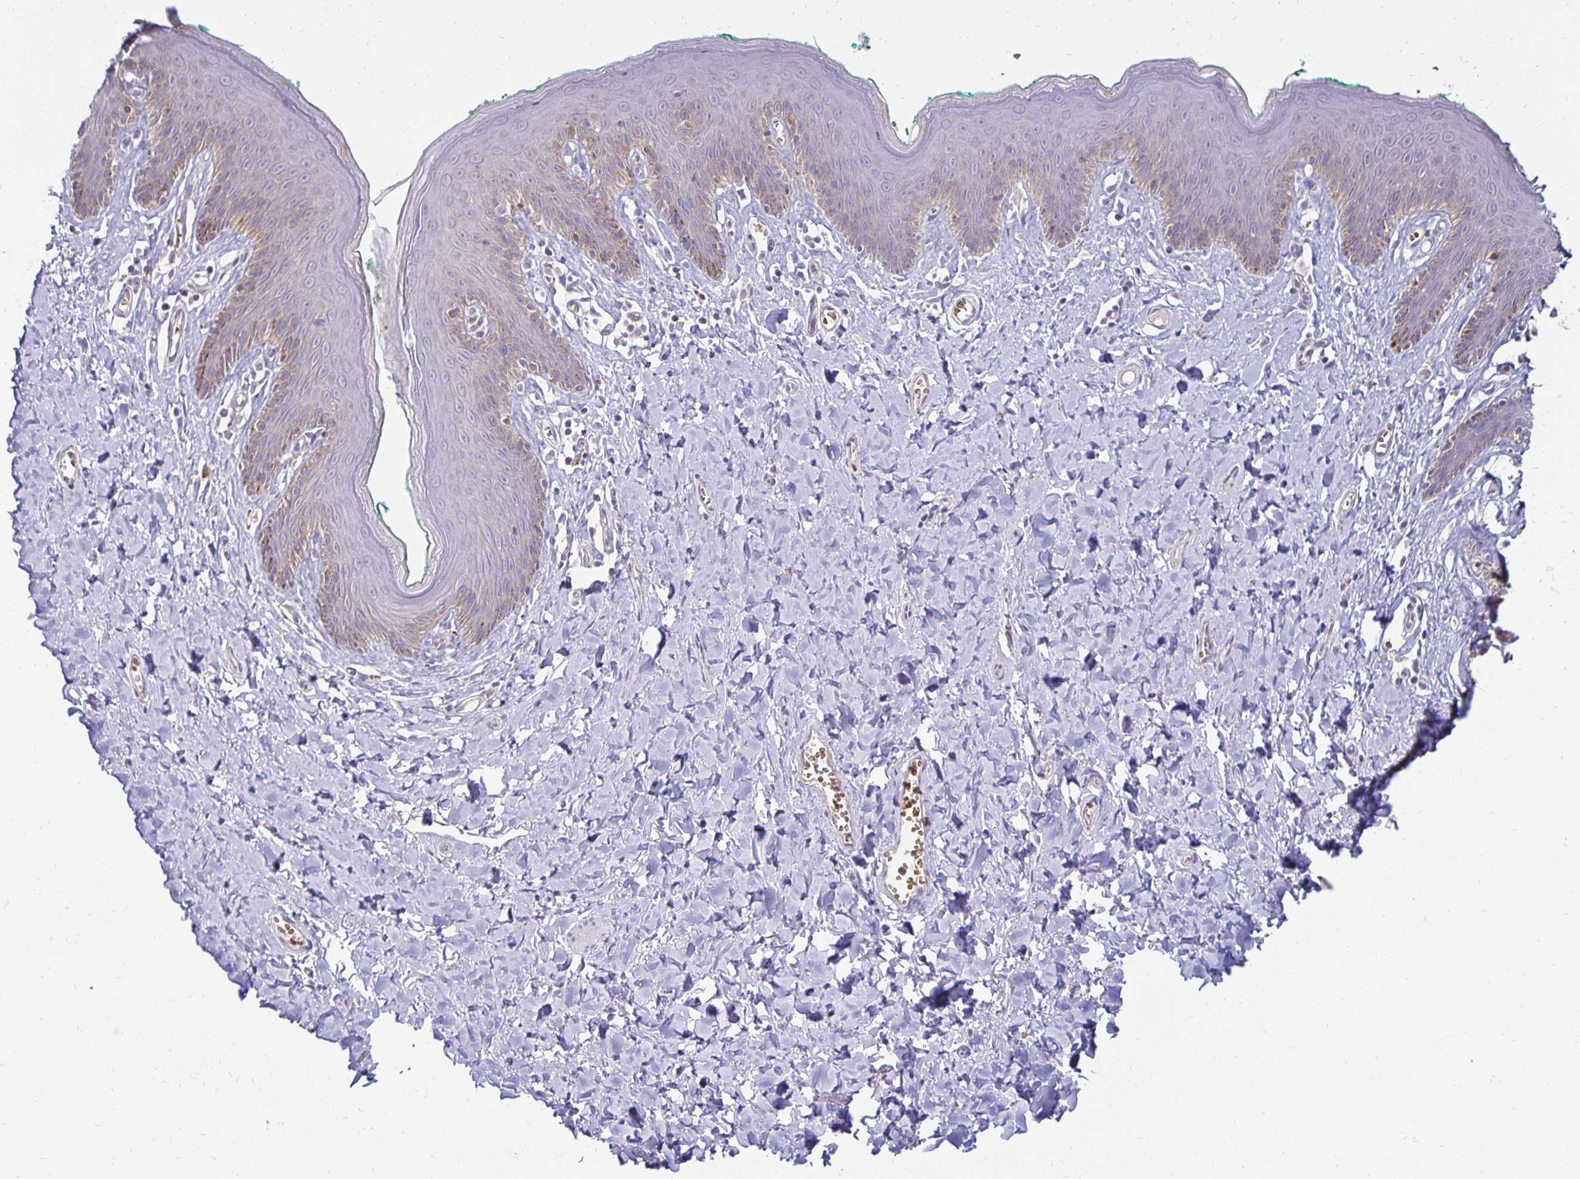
{"staining": {"intensity": "weak", "quantity": "<25%", "location": "cytoplasmic/membranous"}, "tissue": "skin", "cell_type": "Epidermal cells", "image_type": "normal", "snomed": [{"axis": "morphology", "description": "Normal tissue, NOS"}, {"axis": "topography", "description": "Vulva"}, {"axis": "topography", "description": "Peripheral nerve tissue"}], "caption": "This photomicrograph is of unremarkable skin stained with IHC to label a protein in brown with the nuclei are counter-stained blue. There is no staining in epidermal cells.", "gene": "FN3K", "patient": {"sex": "female", "age": 66}}